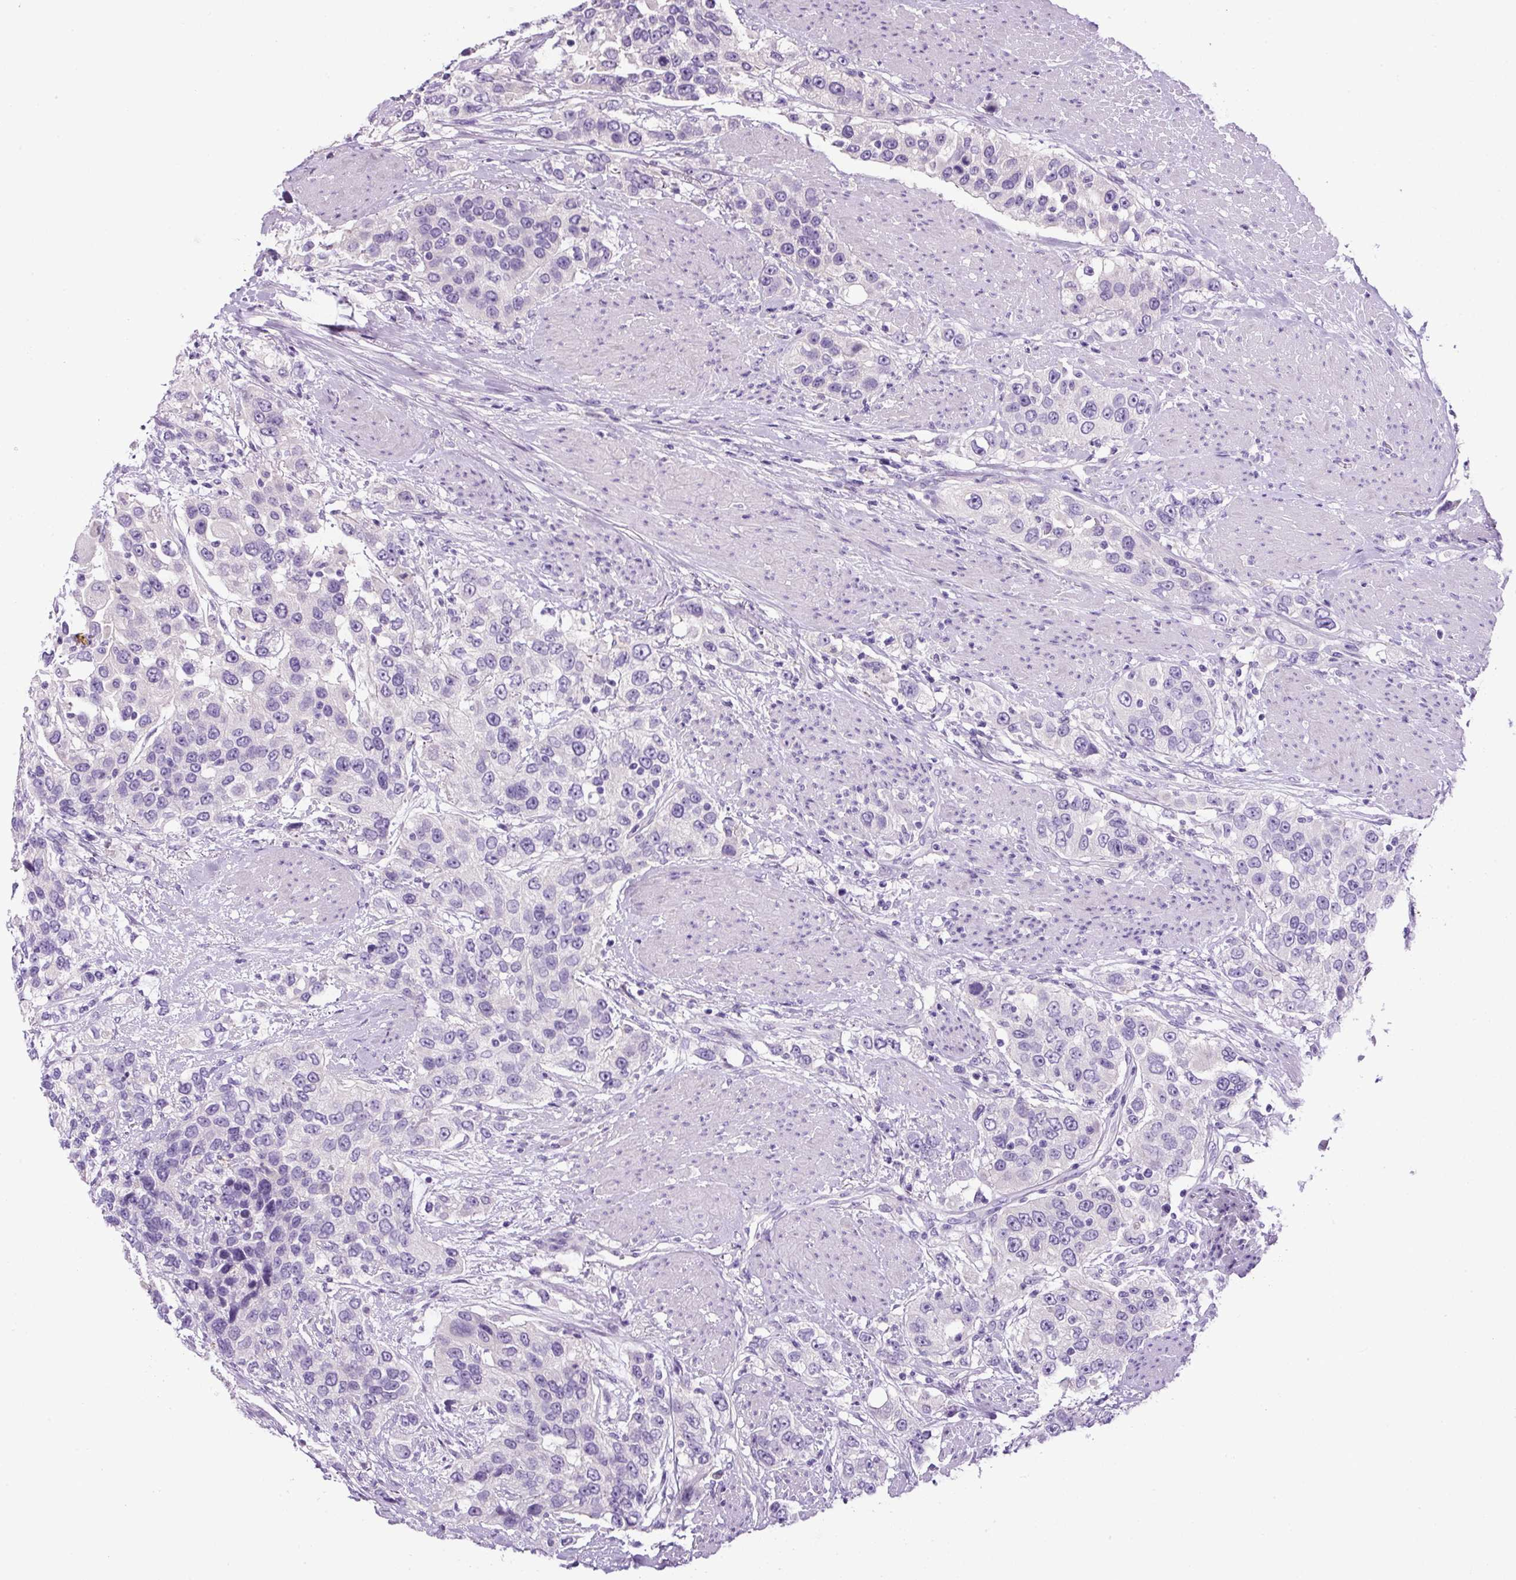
{"staining": {"intensity": "negative", "quantity": "none", "location": "none"}, "tissue": "urothelial cancer", "cell_type": "Tumor cells", "image_type": "cancer", "snomed": [{"axis": "morphology", "description": "Urothelial carcinoma, High grade"}, {"axis": "topography", "description": "Urinary bladder"}], "caption": "Human high-grade urothelial carcinoma stained for a protein using immunohistochemistry demonstrates no expression in tumor cells.", "gene": "SP8", "patient": {"sex": "female", "age": 80}}